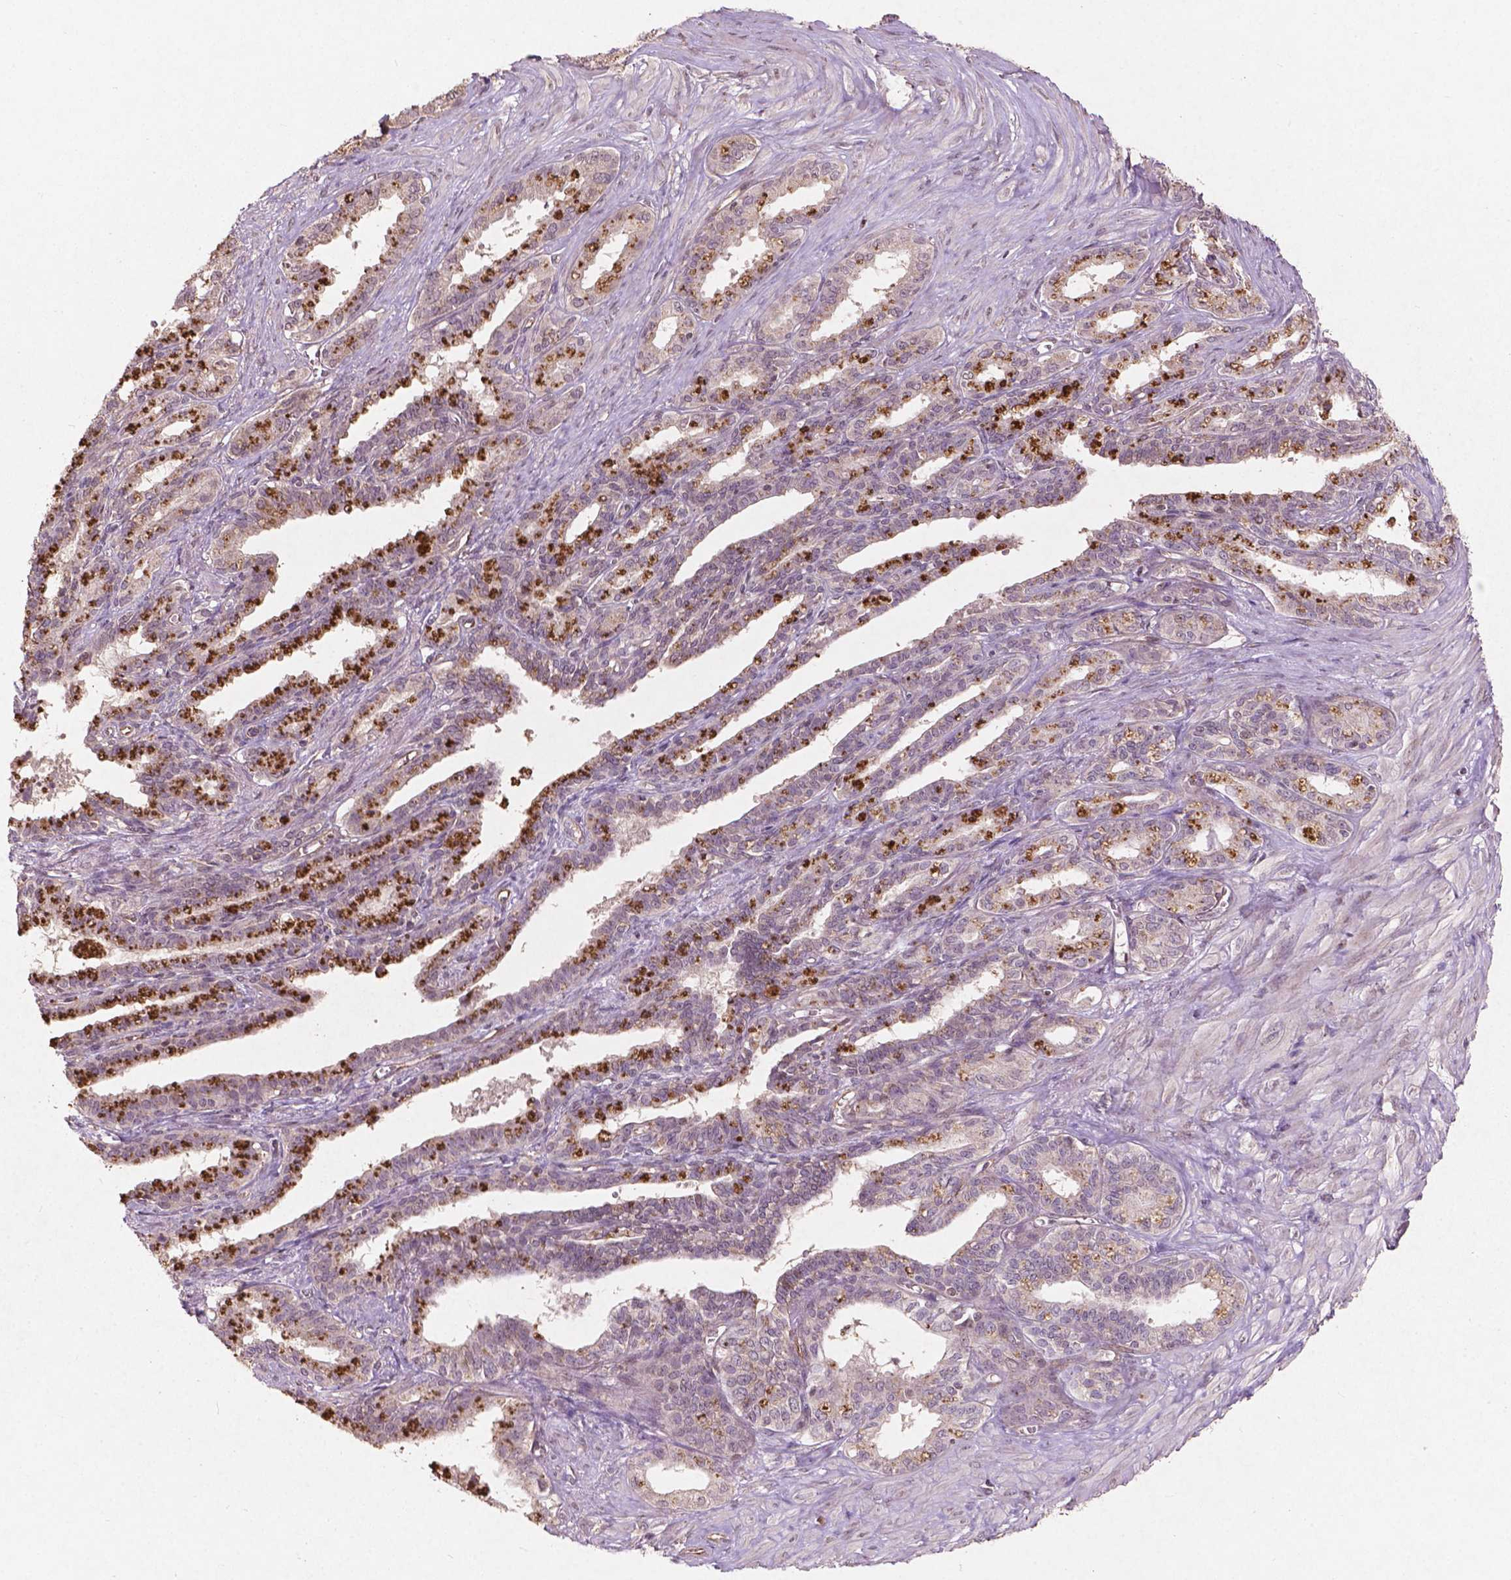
{"staining": {"intensity": "negative", "quantity": "none", "location": "none"}, "tissue": "seminal vesicle", "cell_type": "Glandular cells", "image_type": "normal", "snomed": [{"axis": "morphology", "description": "Normal tissue, NOS"}, {"axis": "morphology", "description": "Urothelial carcinoma, NOS"}, {"axis": "topography", "description": "Urinary bladder"}, {"axis": "topography", "description": "Seminal veicle"}], "caption": "Immunohistochemistry photomicrograph of unremarkable seminal vesicle stained for a protein (brown), which exhibits no staining in glandular cells.", "gene": "SMAD2", "patient": {"sex": "male", "age": 76}}